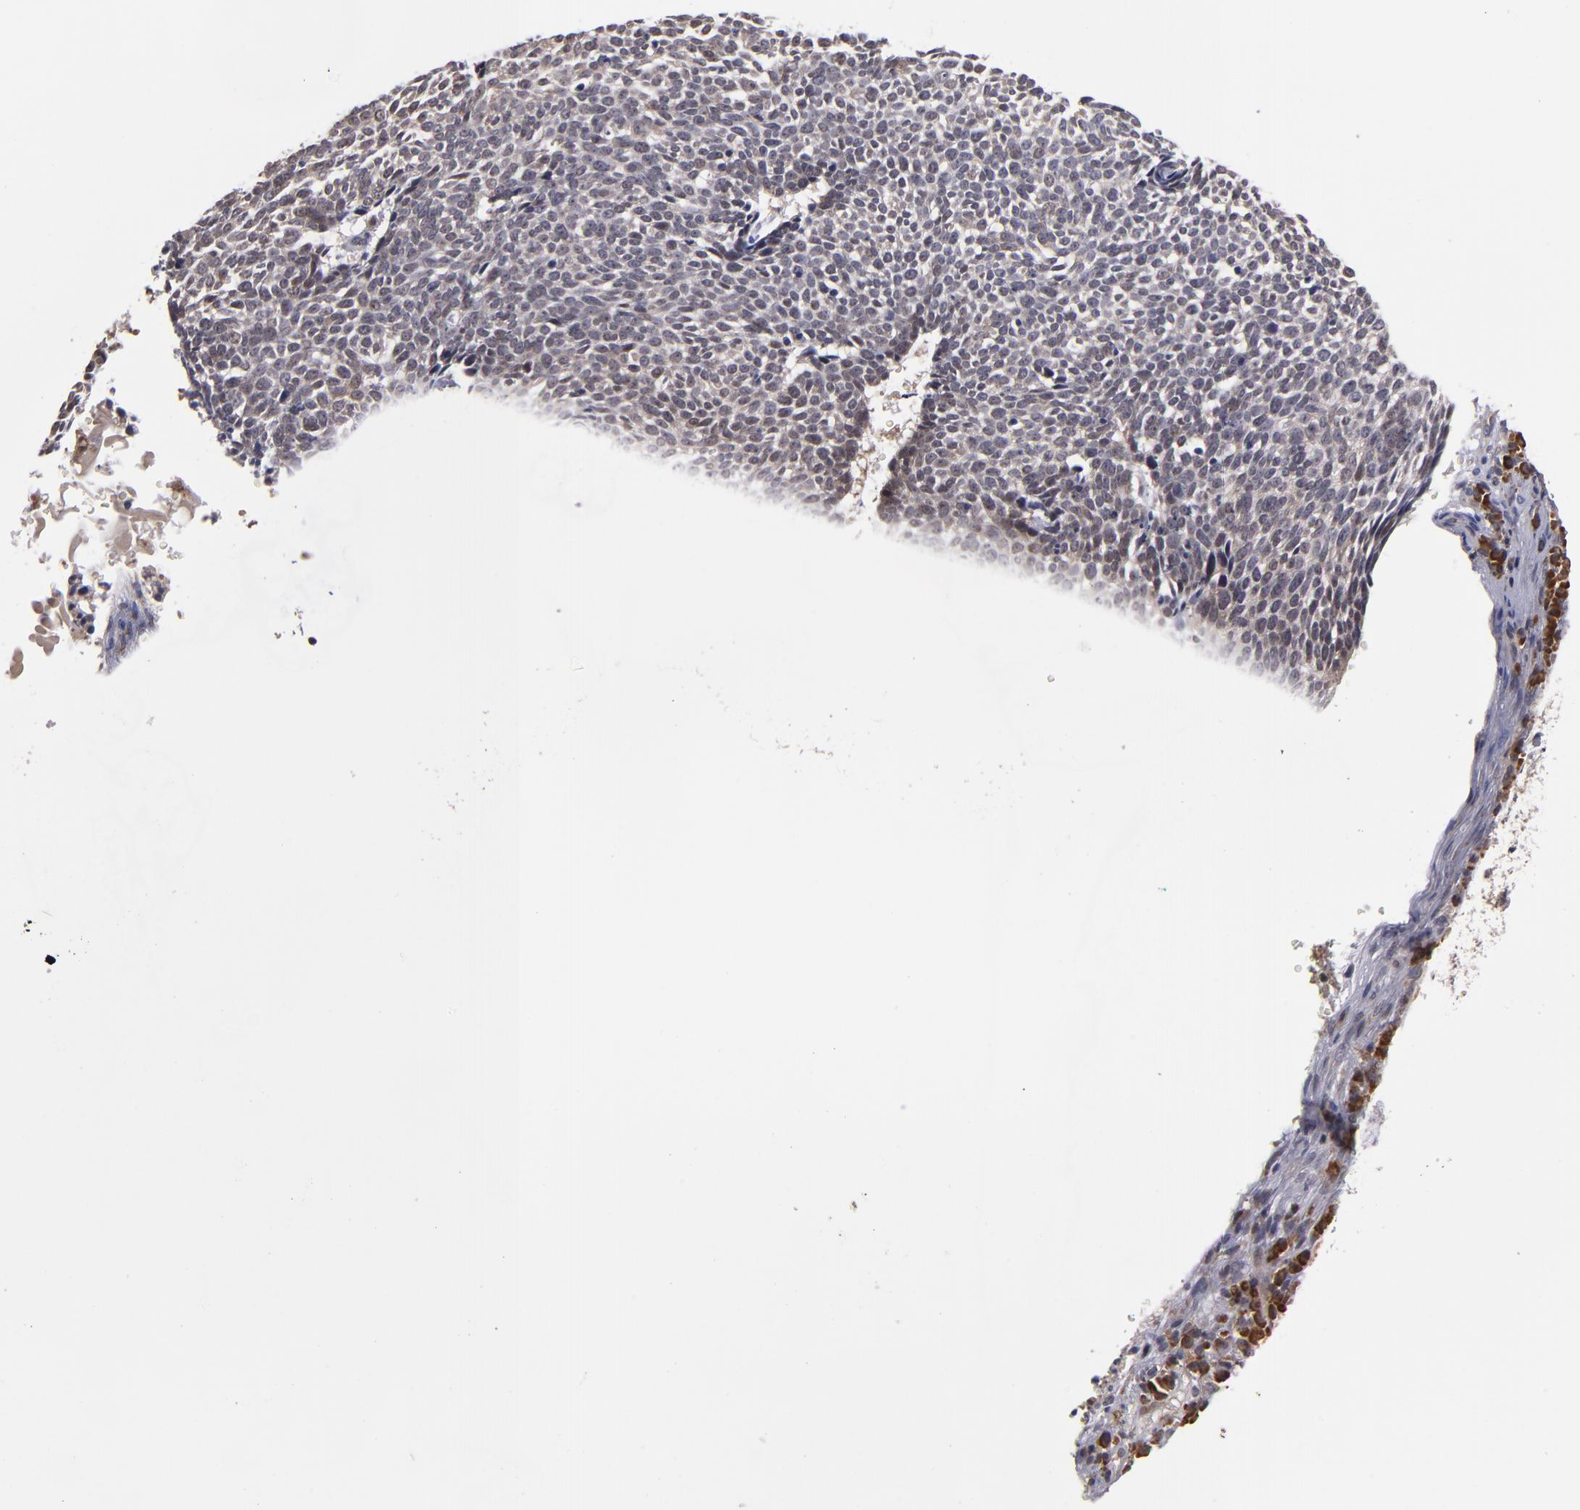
{"staining": {"intensity": "weak", "quantity": ">75%", "location": "cytoplasmic/membranous"}, "tissue": "skin cancer", "cell_type": "Tumor cells", "image_type": "cancer", "snomed": [{"axis": "morphology", "description": "Basal cell carcinoma"}, {"axis": "topography", "description": "Skin"}], "caption": "Human skin cancer (basal cell carcinoma) stained for a protein (brown) shows weak cytoplasmic/membranous positive positivity in approximately >75% of tumor cells.", "gene": "CASP1", "patient": {"sex": "female", "age": 89}}